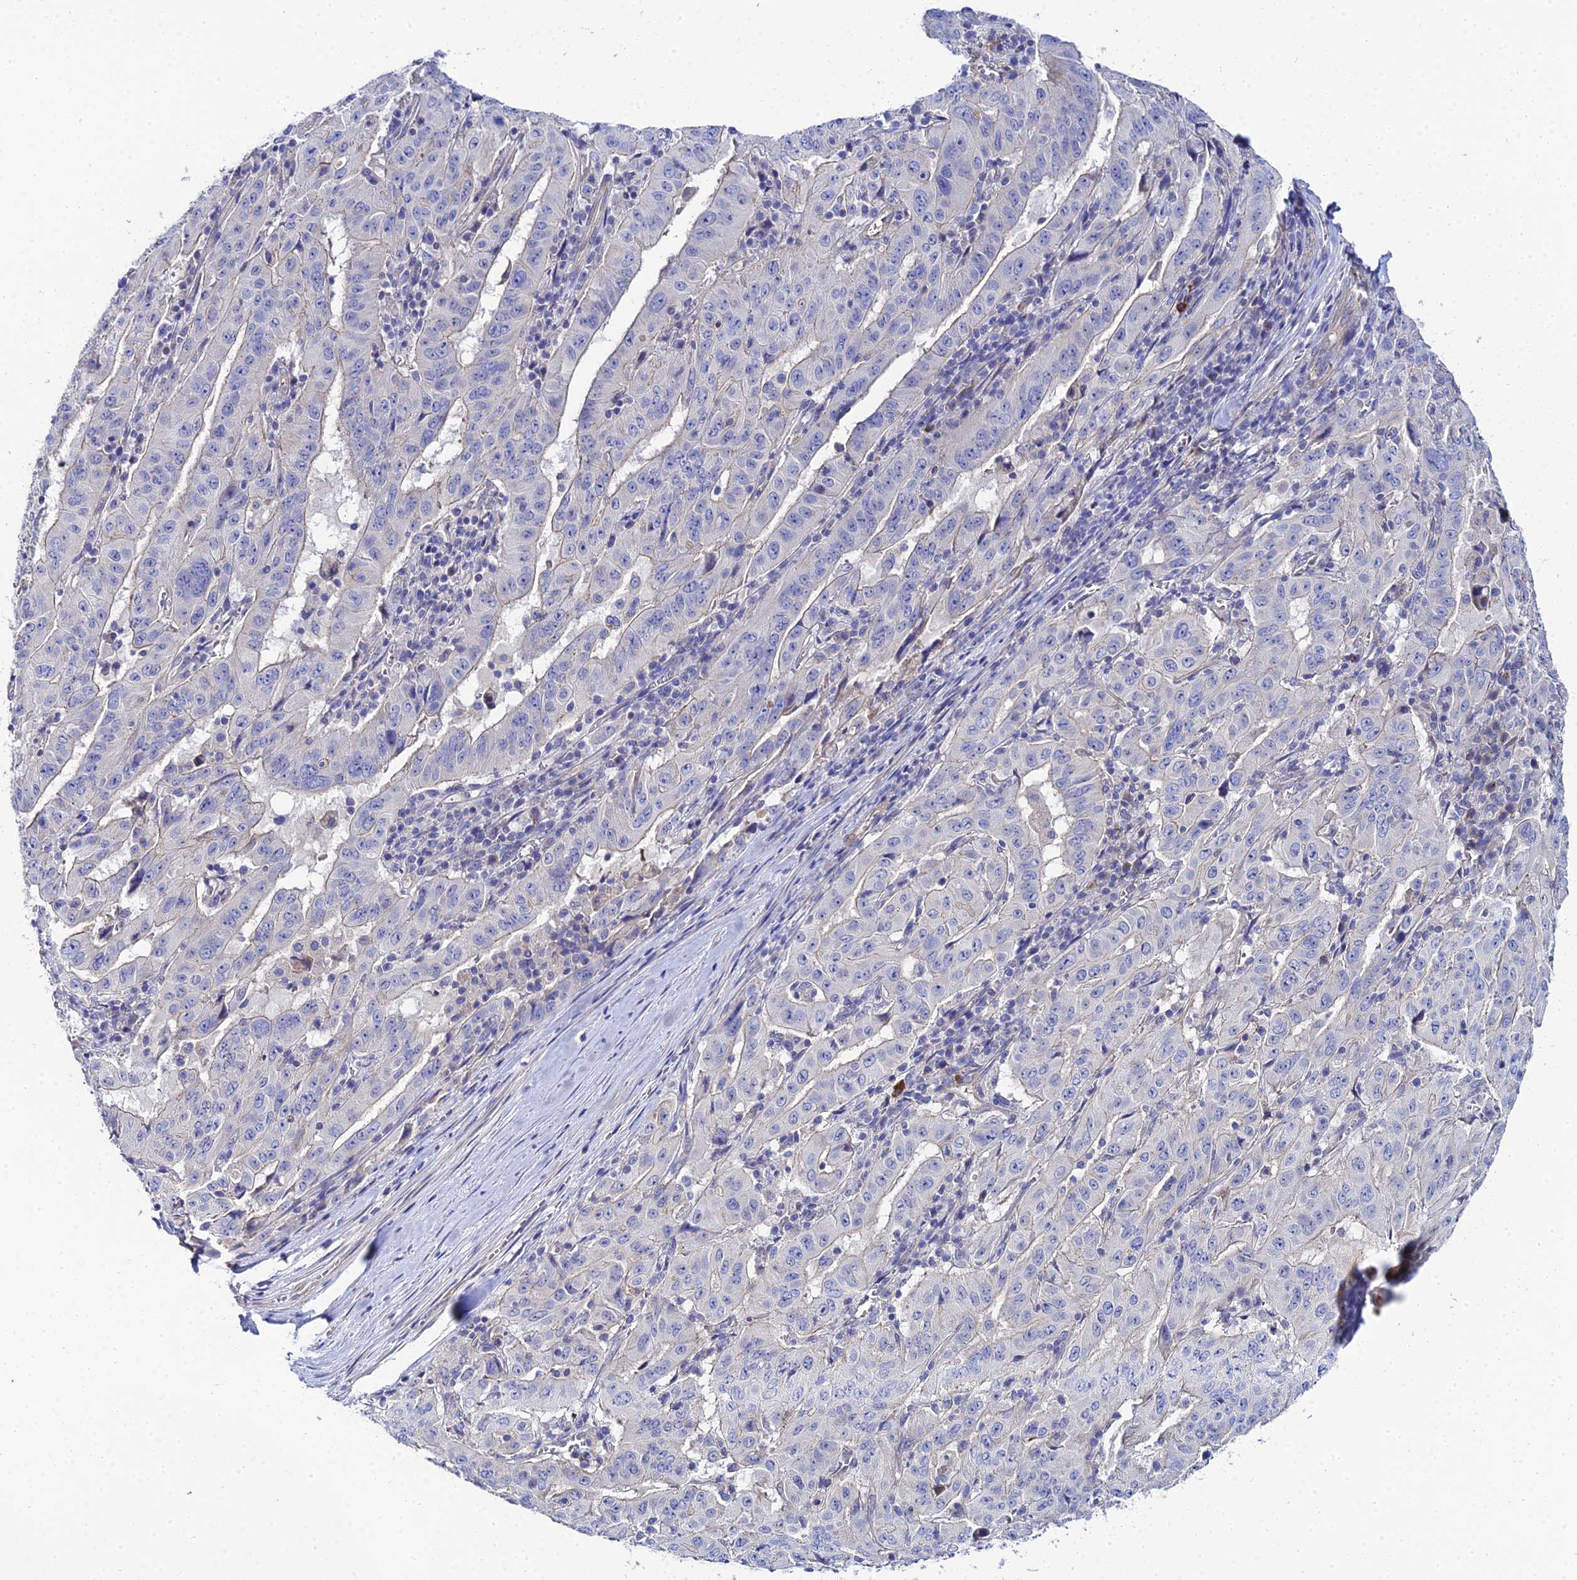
{"staining": {"intensity": "negative", "quantity": "none", "location": "none"}, "tissue": "pancreatic cancer", "cell_type": "Tumor cells", "image_type": "cancer", "snomed": [{"axis": "morphology", "description": "Adenocarcinoma, NOS"}, {"axis": "topography", "description": "Pancreas"}], "caption": "A high-resolution photomicrograph shows immunohistochemistry staining of pancreatic adenocarcinoma, which reveals no significant staining in tumor cells. The staining is performed using DAB (3,3'-diaminobenzidine) brown chromogen with nuclei counter-stained in using hematoxylin.", "gene": "APOBEC3H", "patient": {"sex": "male", "age": 63}}